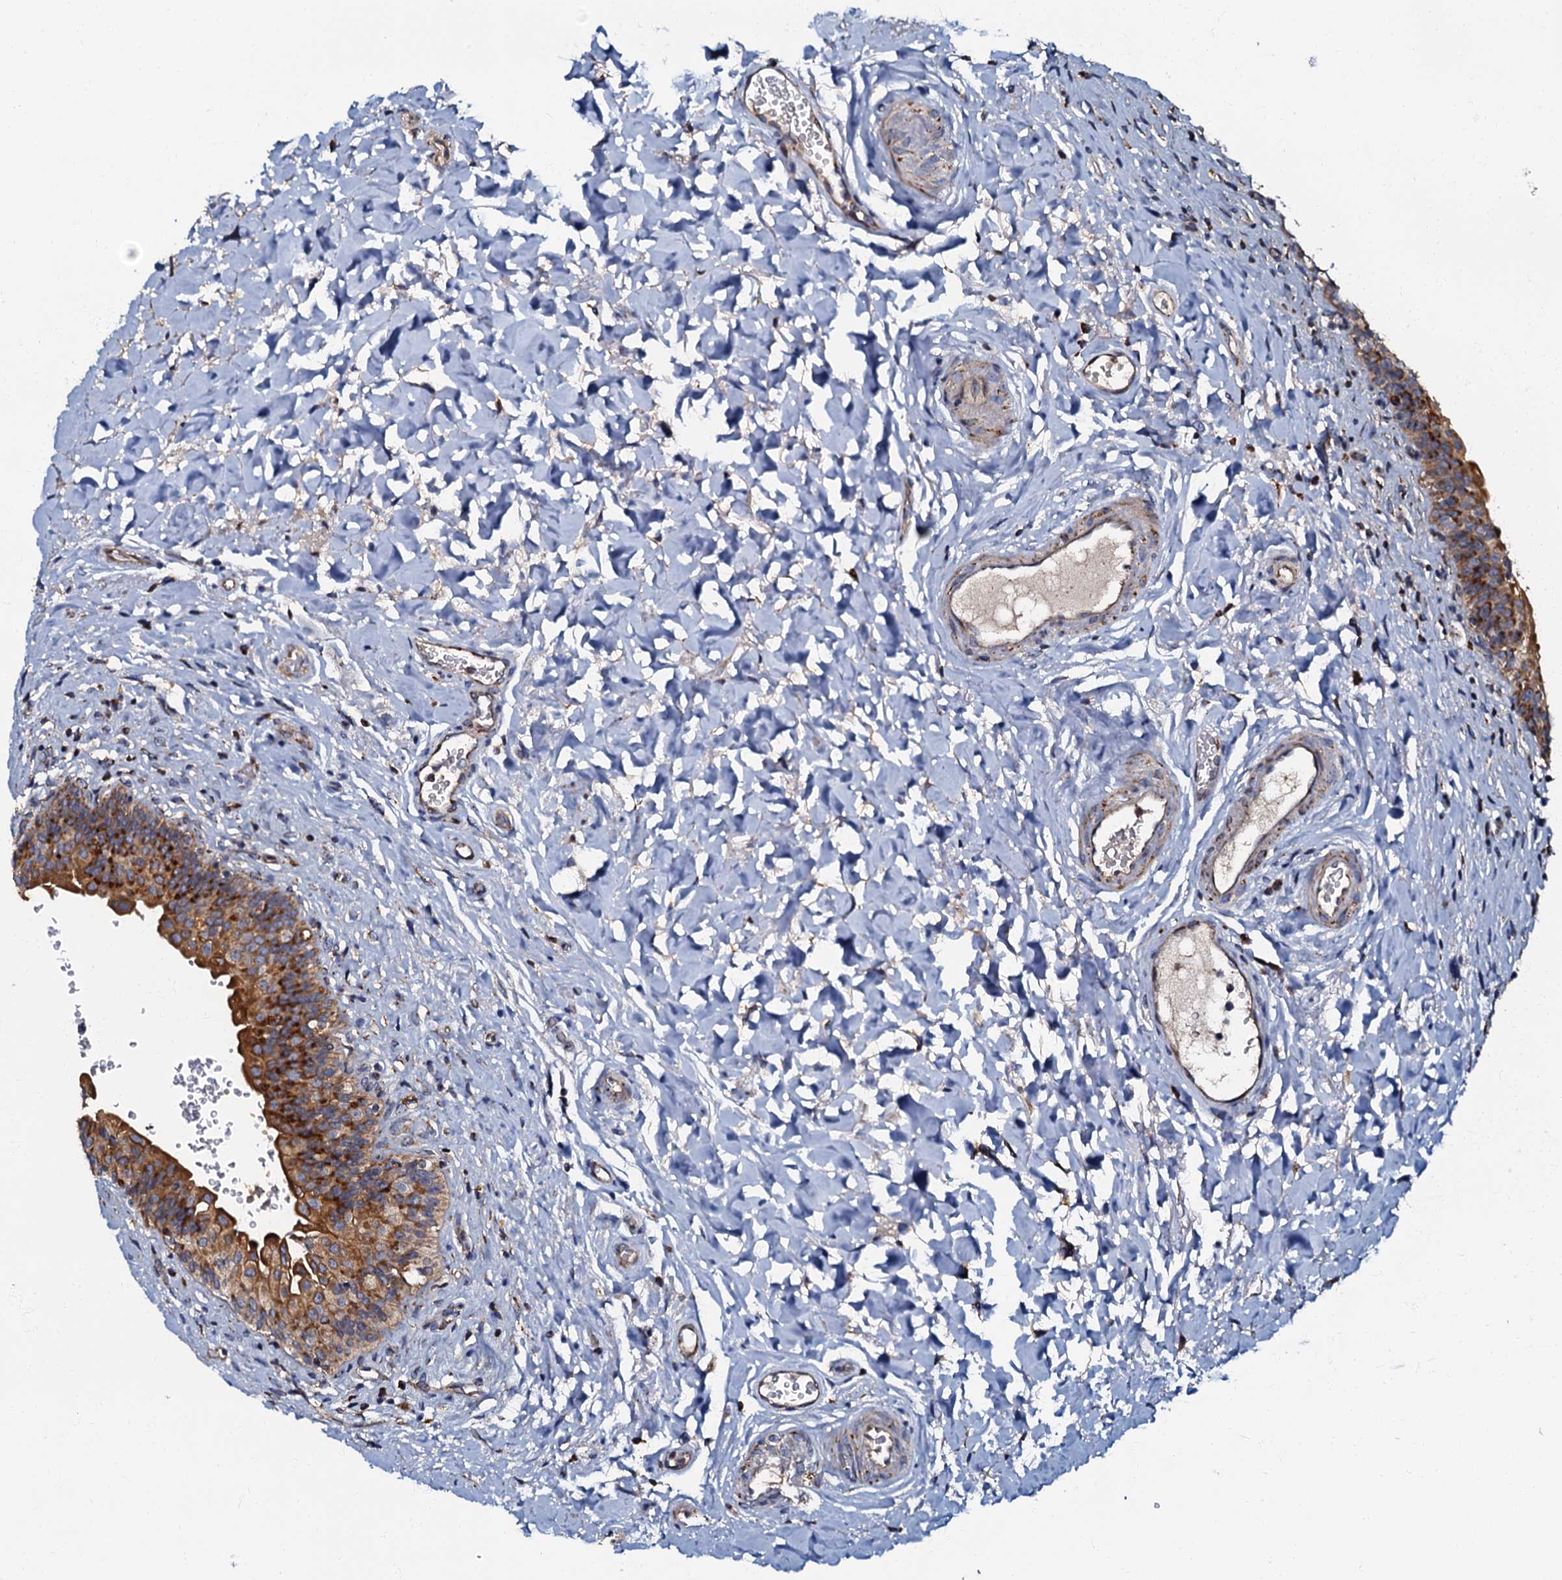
{"staining": {"intensity": "strong", "quantity": ">75%", "location": "cytoplasmic/membranous"}, "tissue": "urinary bladder", "cell_type": "Urothelial cells", "image_type": "normal", "snomed": [{"axis": "morphology", "description": "Normal tissue, NOS"}, {"axis": "topography", "description": "Urinary bladder"}], "caption": "Urinary bladder stained for a protein (brown) shows strong cytoplasmic/membranous positive staining in about >75% of urothelial cells.", "gene": "NDUFA12", "patient": {"sex": "male", "age": 83}}